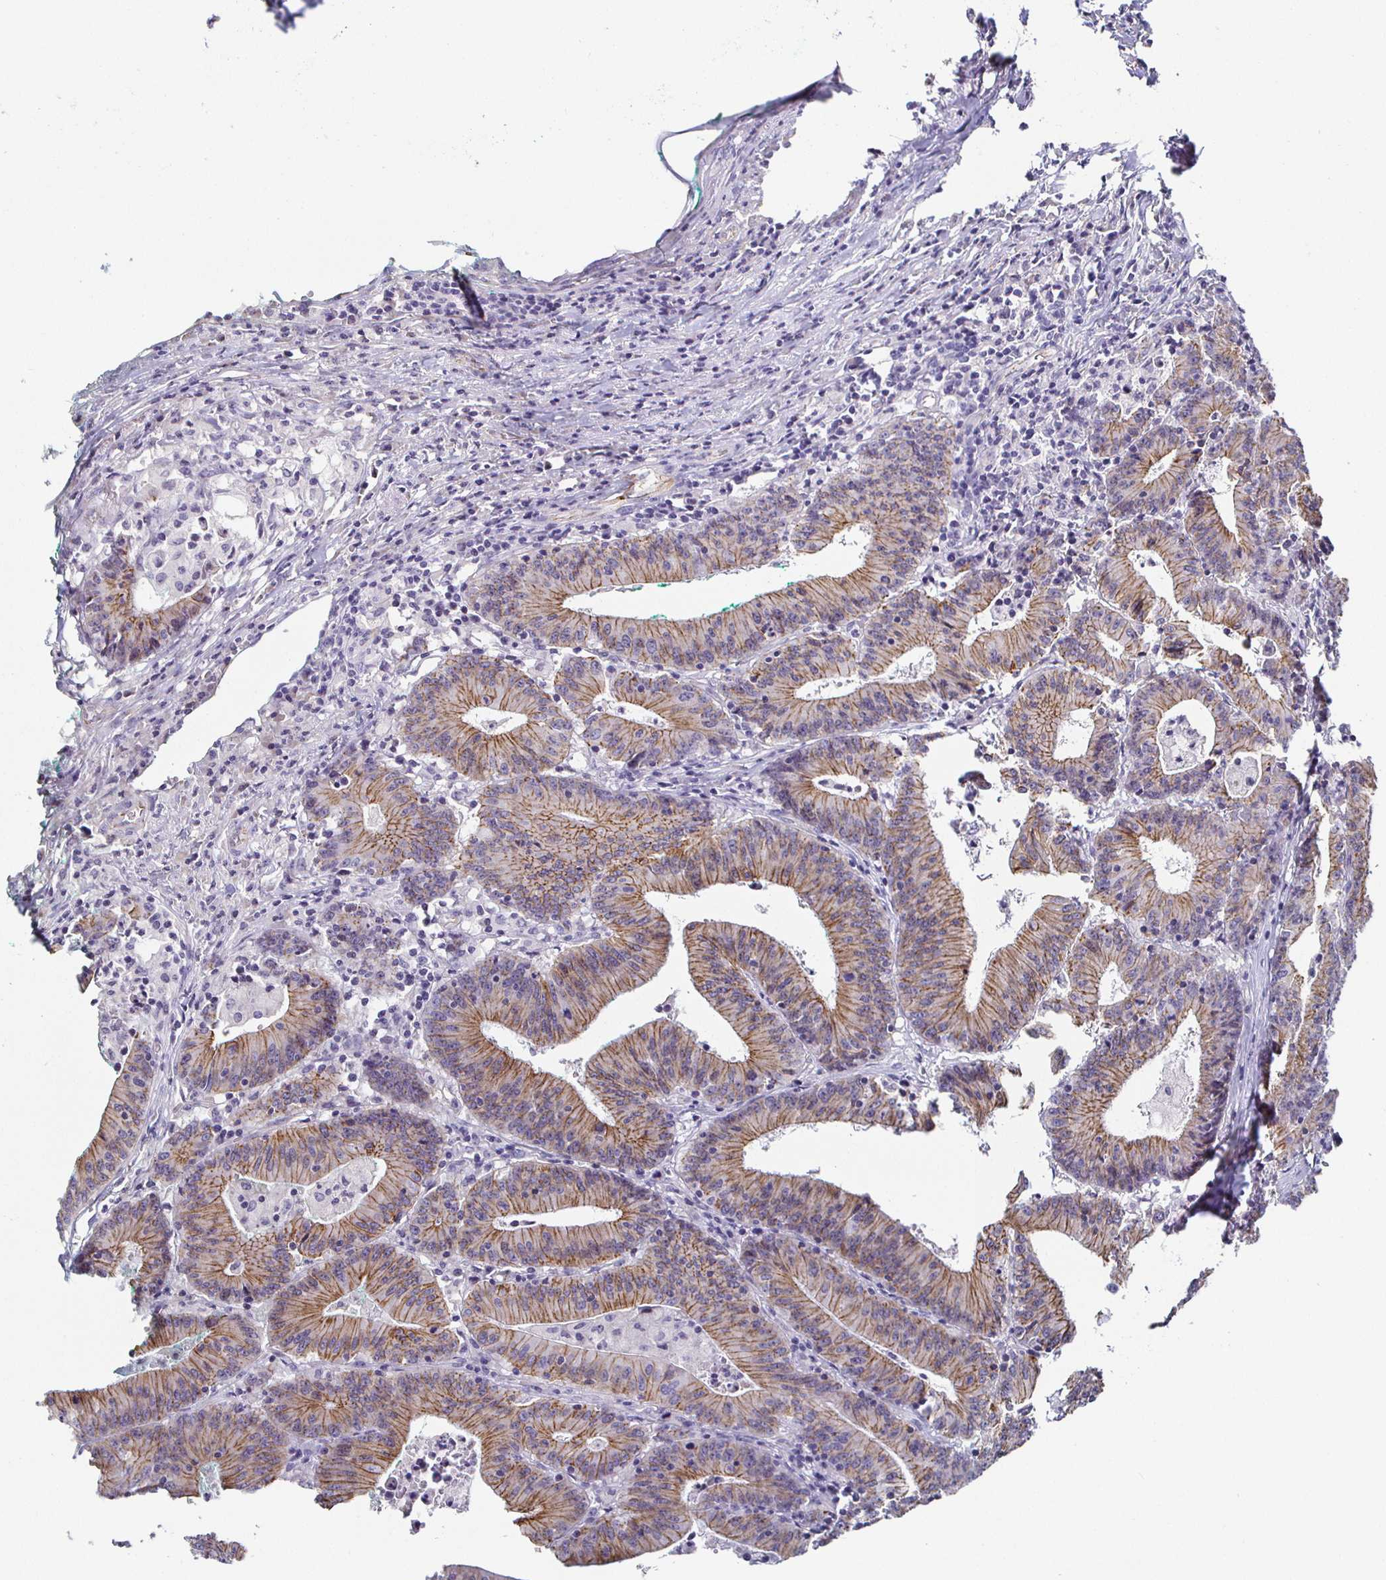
{"staining": {"intensity": "moderate", "quantity": "25%-75%", "location": "cytoplasmic/membranous"}, "tissue": "colorectal cancer", "cell_type": "Tumor cells", "image_type": "cancer", "snomed": [{"axis": "morphology", "description": "Adenocarcinoma, NOS"}, {"axis": "topography", "description": "Colon"}], "caption": "Brown immunohistochemical staining in human adenocarcinoma (colorectal) displays moderate cytoplasmic/membranous positivity in about 25%-75% of tumor cells. (DAB (3,3'-diaminobenzidine) IHC, brown staining for protein, blue staining for nuclei).", "gene": "PIWIL3", "patient": {"sex": "female", "age": 78}}